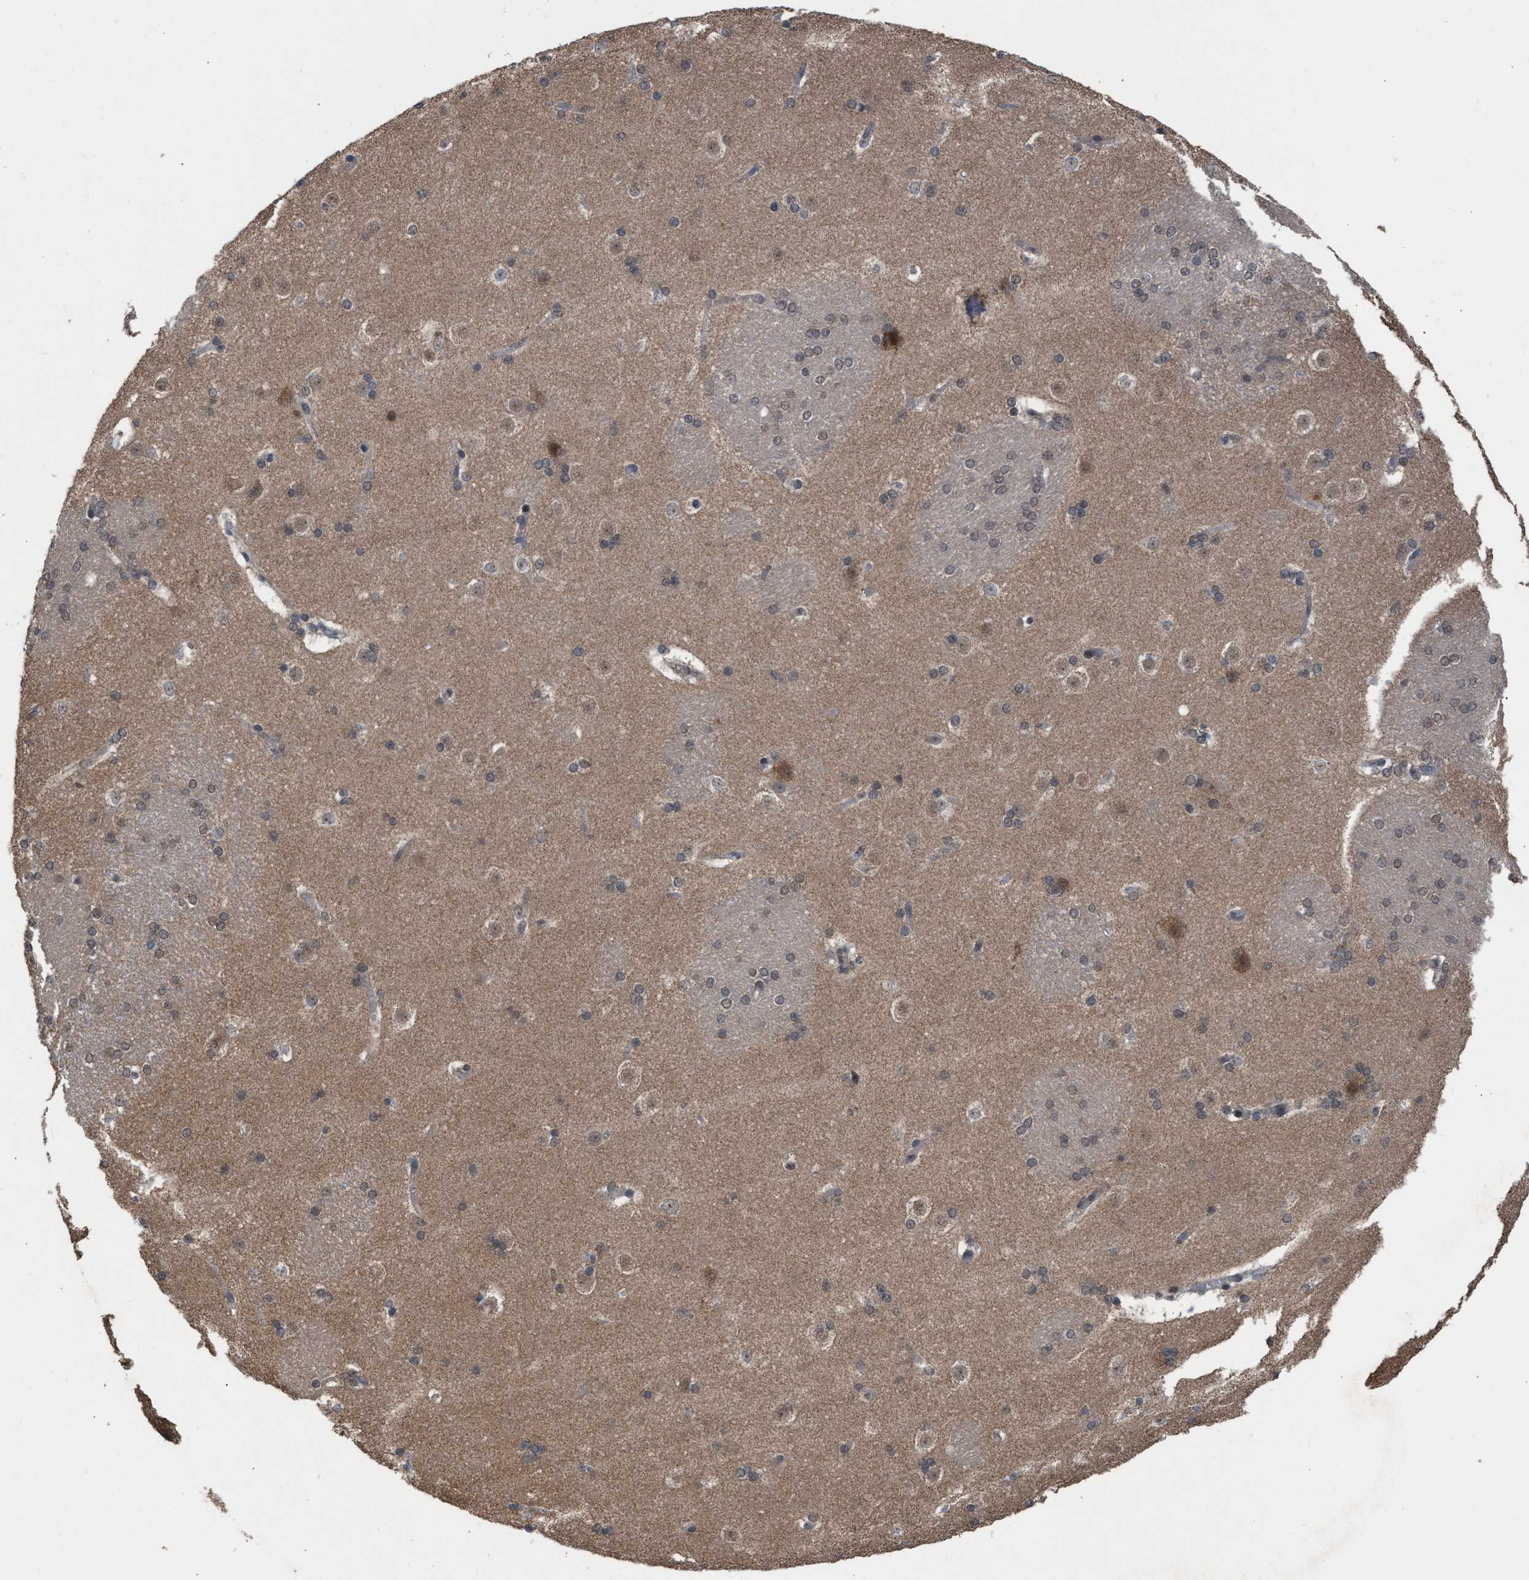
{"staining": {"intensity": "weak", "quantity": "<25%", "location": "nuclear"}, "tissue": "caudate", "cell_type": "Glial cells", "image_type": "normal", "snomed": [{"axis": "morphology", "description": "Normal tissue, NOS"}, {"axis": "topography", "description": "Lateral ventricle wall"}], "caption": "This is an IHC photomicrograph of benign human caudate. There is no expression in glial cells.", "gene": "C9orf78", "patient": {"sex": "female", "age": 19}}